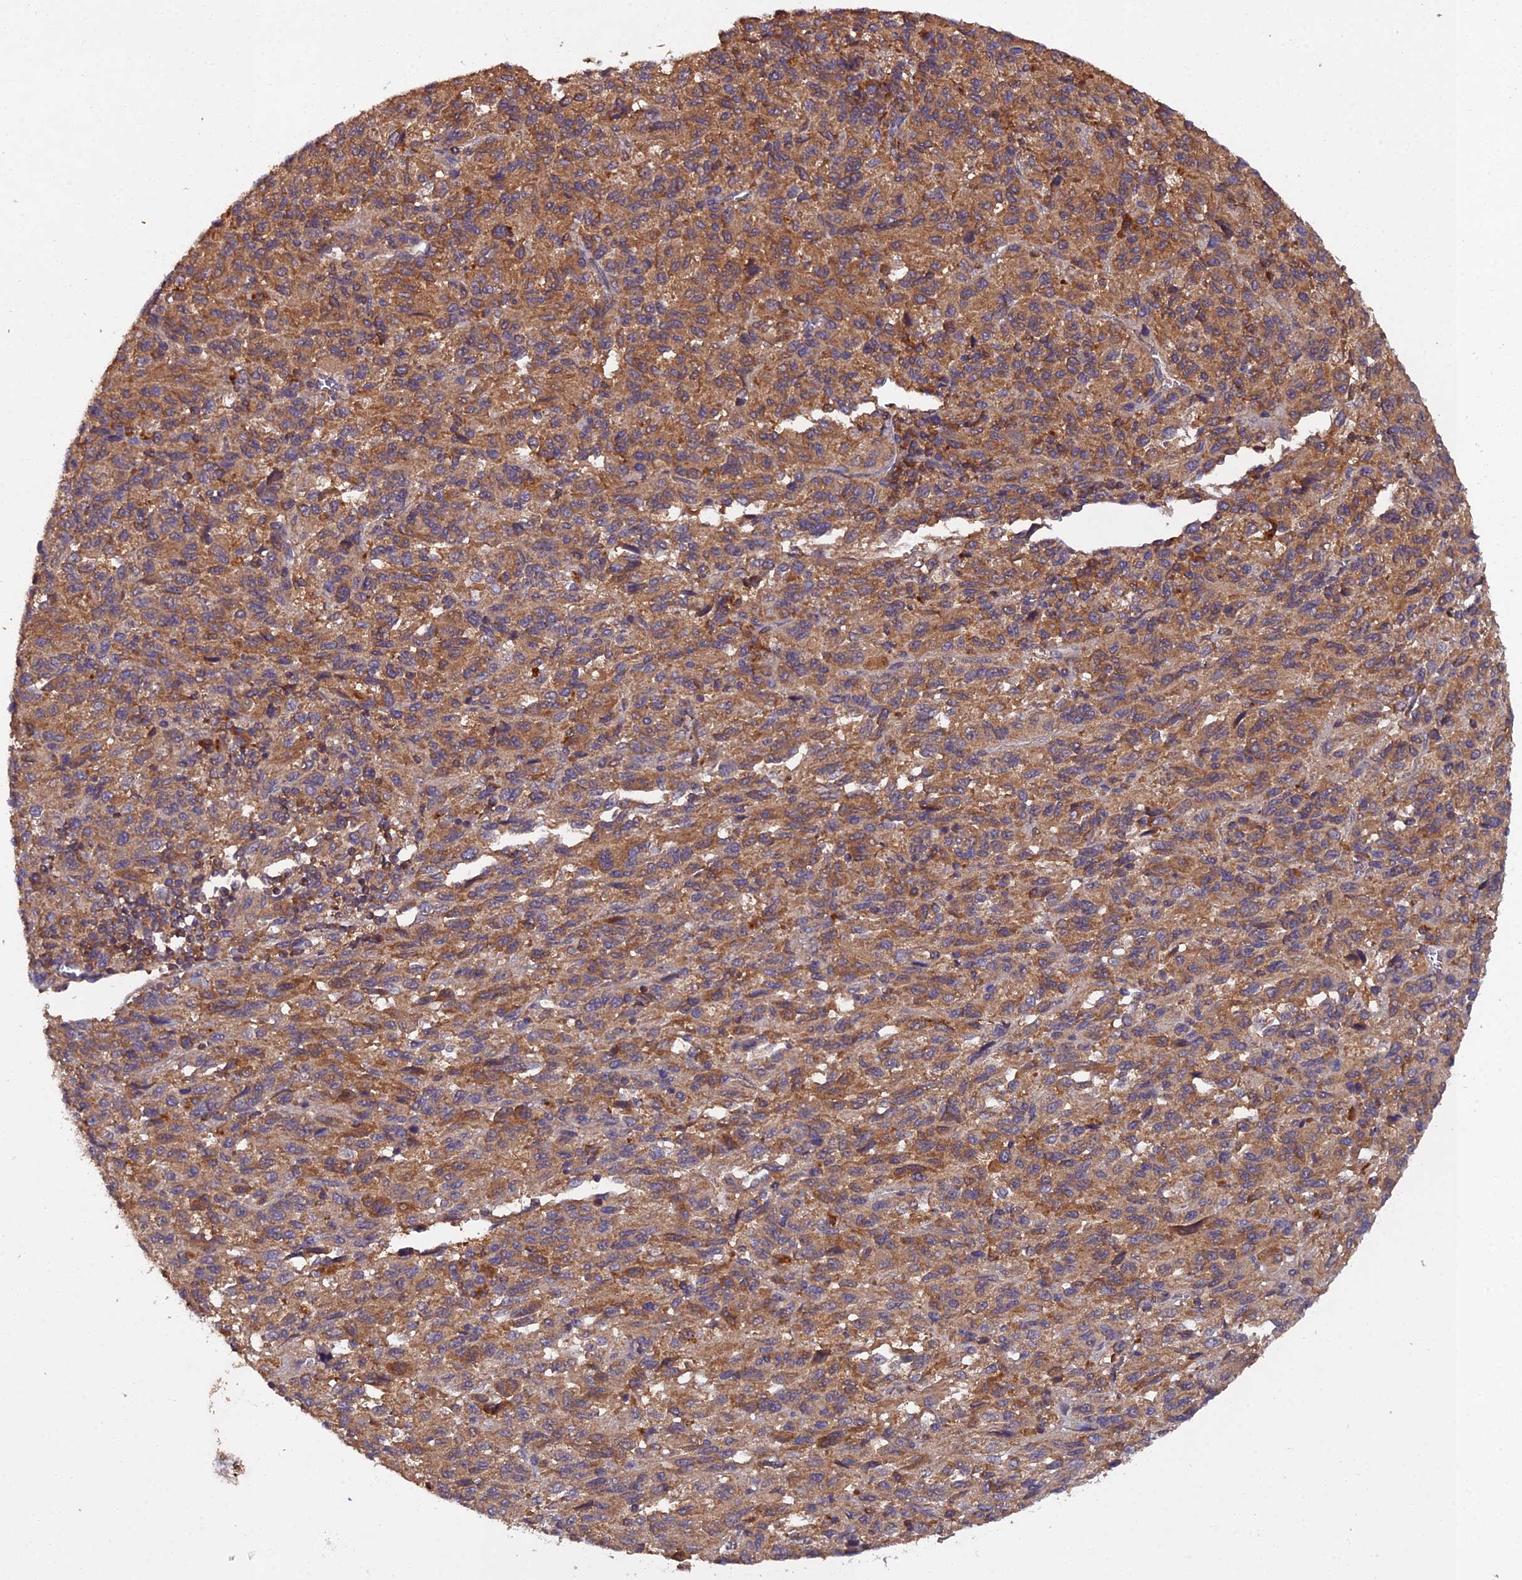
{"staining": {"intensity": "moderate", "quantity": "25%-75%", "location": "cytoplasmic/membranous"}, "tissue": "melanoma", "cell_type": "Tumor cells", "image_type": "cancer", "snomed": [{"axis": "morphology", "description": "Malignant melanoma, Metastatic site"}, {"axis": "topography", "description": "Lung"}], "caption": "There is medium levels of moderate cytoplasmic/membranous positivity in tumor cells of melanoma, as demonstrated by immunohistochemical staining (brown color).", "gene": "TMEM258", "patient": {"sex": "male", "age": 64}}